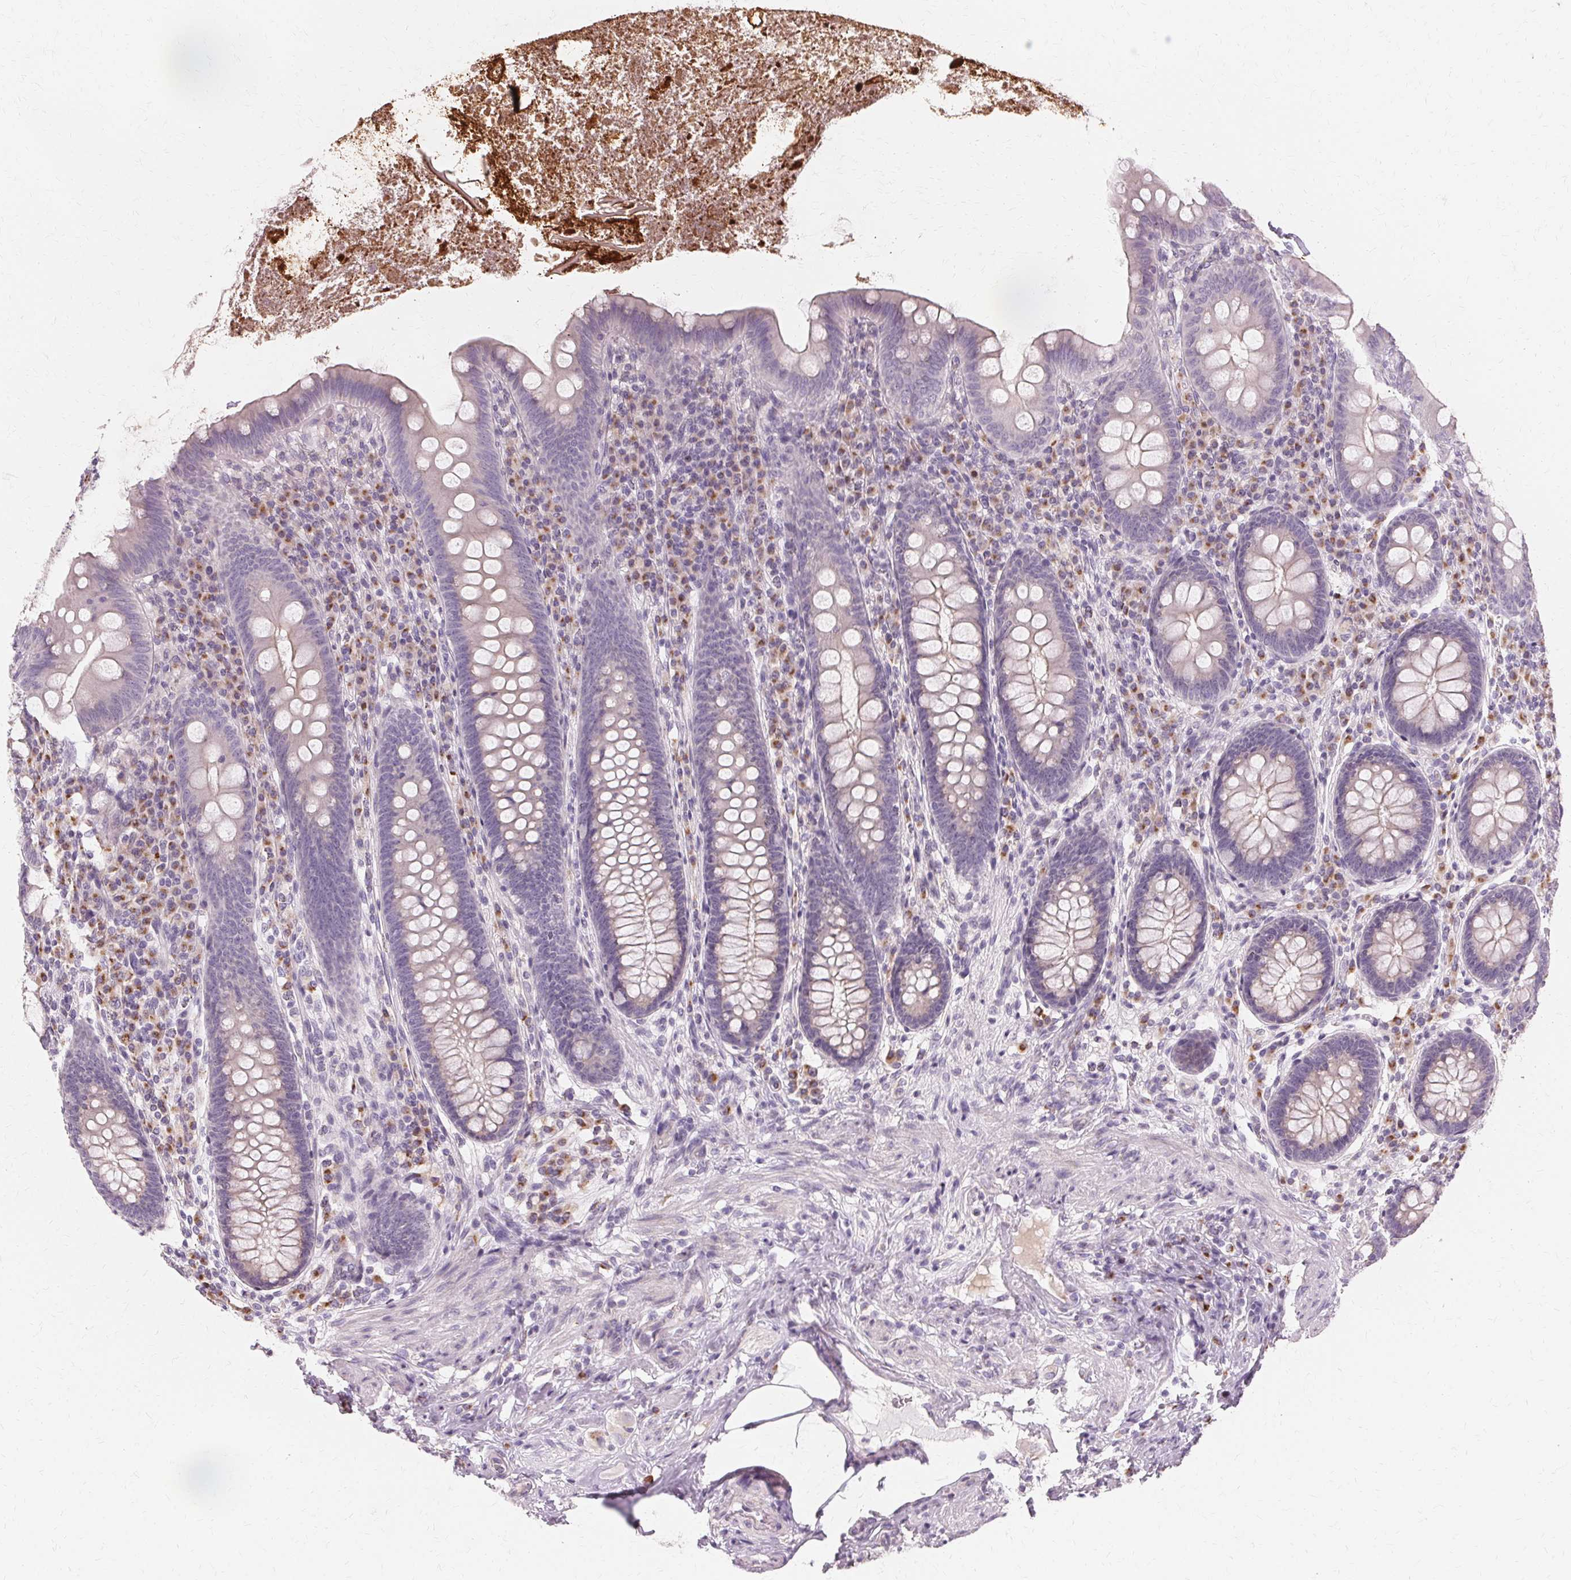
{"staining": {"intensity": "negative", "quantity": "none", "location": "none"}, "tissue": "appendix", "cell_type": "Glandular cells", "image_type": "normal", "snomed": [{"axis": "morphology", "description": "Normal tissue, NOS"}, {"axis": "topography", "description": "Appendix"}], "caption": "IHC of unremarkable human appendix demonstrates no positivity in glandular cells. (Brightfield microscopy of DAB (3,3'-diaminobenzidine) immunohistochemistry (IHC) at high magnification).", "gene": "FCRL3", "patient": {"sex": "male", "age": 71}}